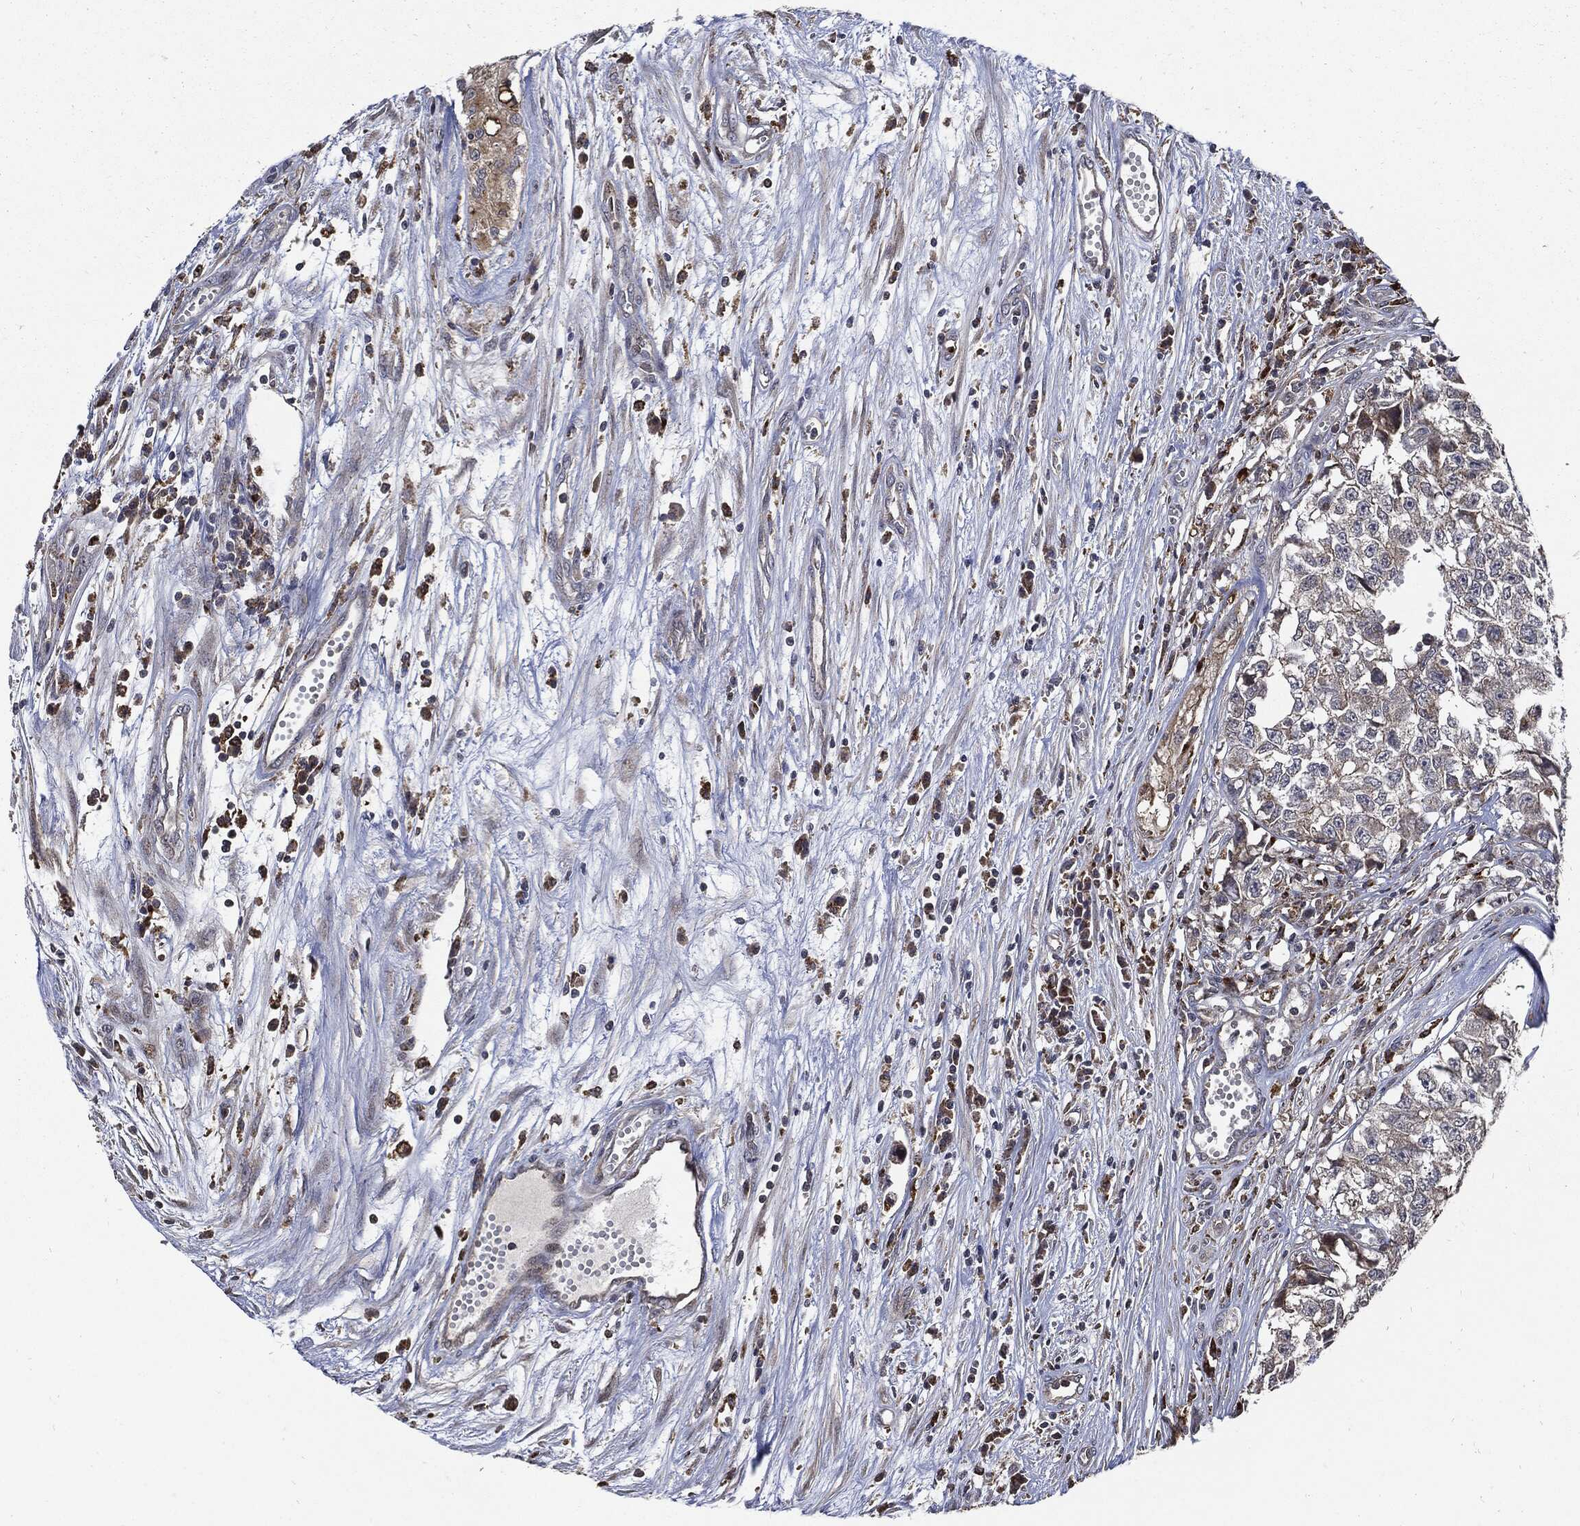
{"staining": {"intensity": "negative", "quantity": "none", "location": "none"}, "tissue": "testis cancer", "cell_type": "Tumor cells", "image_type": "cancer", "snomed": [{"axis": "morphology", "description": "Seminoma, NOS"}, {"axis": "morphology", "description": "Carcinoma, Embryonal, NOS"}, {"axis": "topography", "description": "Testis"}], "caption": "An immunohistochemistry micrograph of testis cancer (embryonal carcinoma) is shown. There is no staining in tumor cells of testis cancer (embryonal carcinoma). Brightfield microscopy of immunohistochemistry (IHC) stained with DAB (3,3'-diaminobenzidine) (brown) and hematoxylin (blue), captured at high magnification.", "gene": "SLC31A2", "patient": {"sex": "male", "age": 22}}